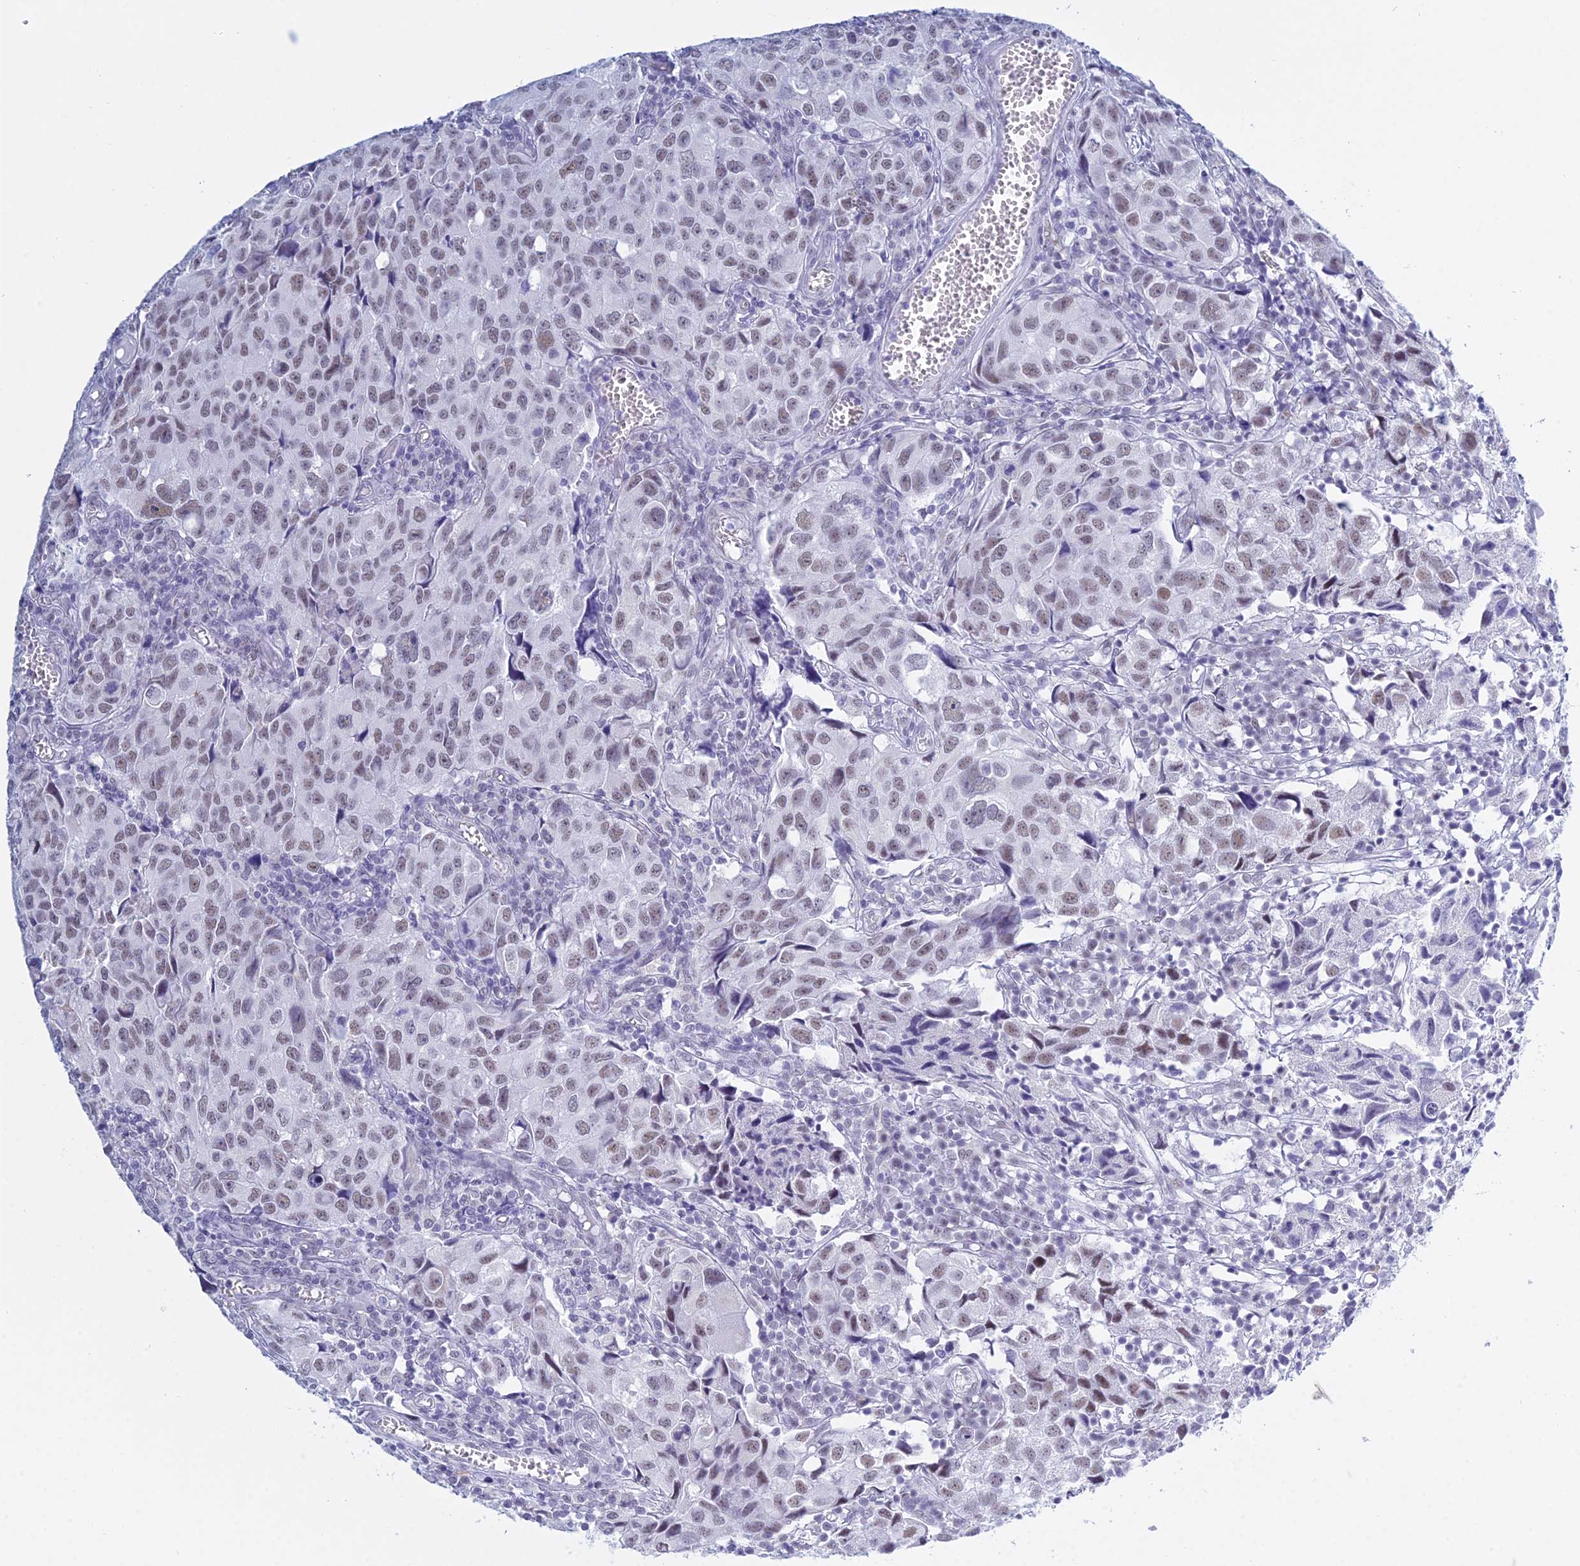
{"staining": {"intensity": "weak", "quantity": ">75%", "location": "nuclear"}, "tissue": "urothelial cancer", "cell_type": "Tumor cells", "image_type": "cancer", "snomed": [{"axis": "morphology", "description": "Urothelial carcinoma, High grade"}, {"axis": "topography", "description": "Urinary bladder"}], "caption": "Protein staining of urothelial cancer tissue reveals weak nuclear staining in approximately >75% of tumor cells.", "gene": "KLF14", "patient": {"sex": "female", "age": 75}}